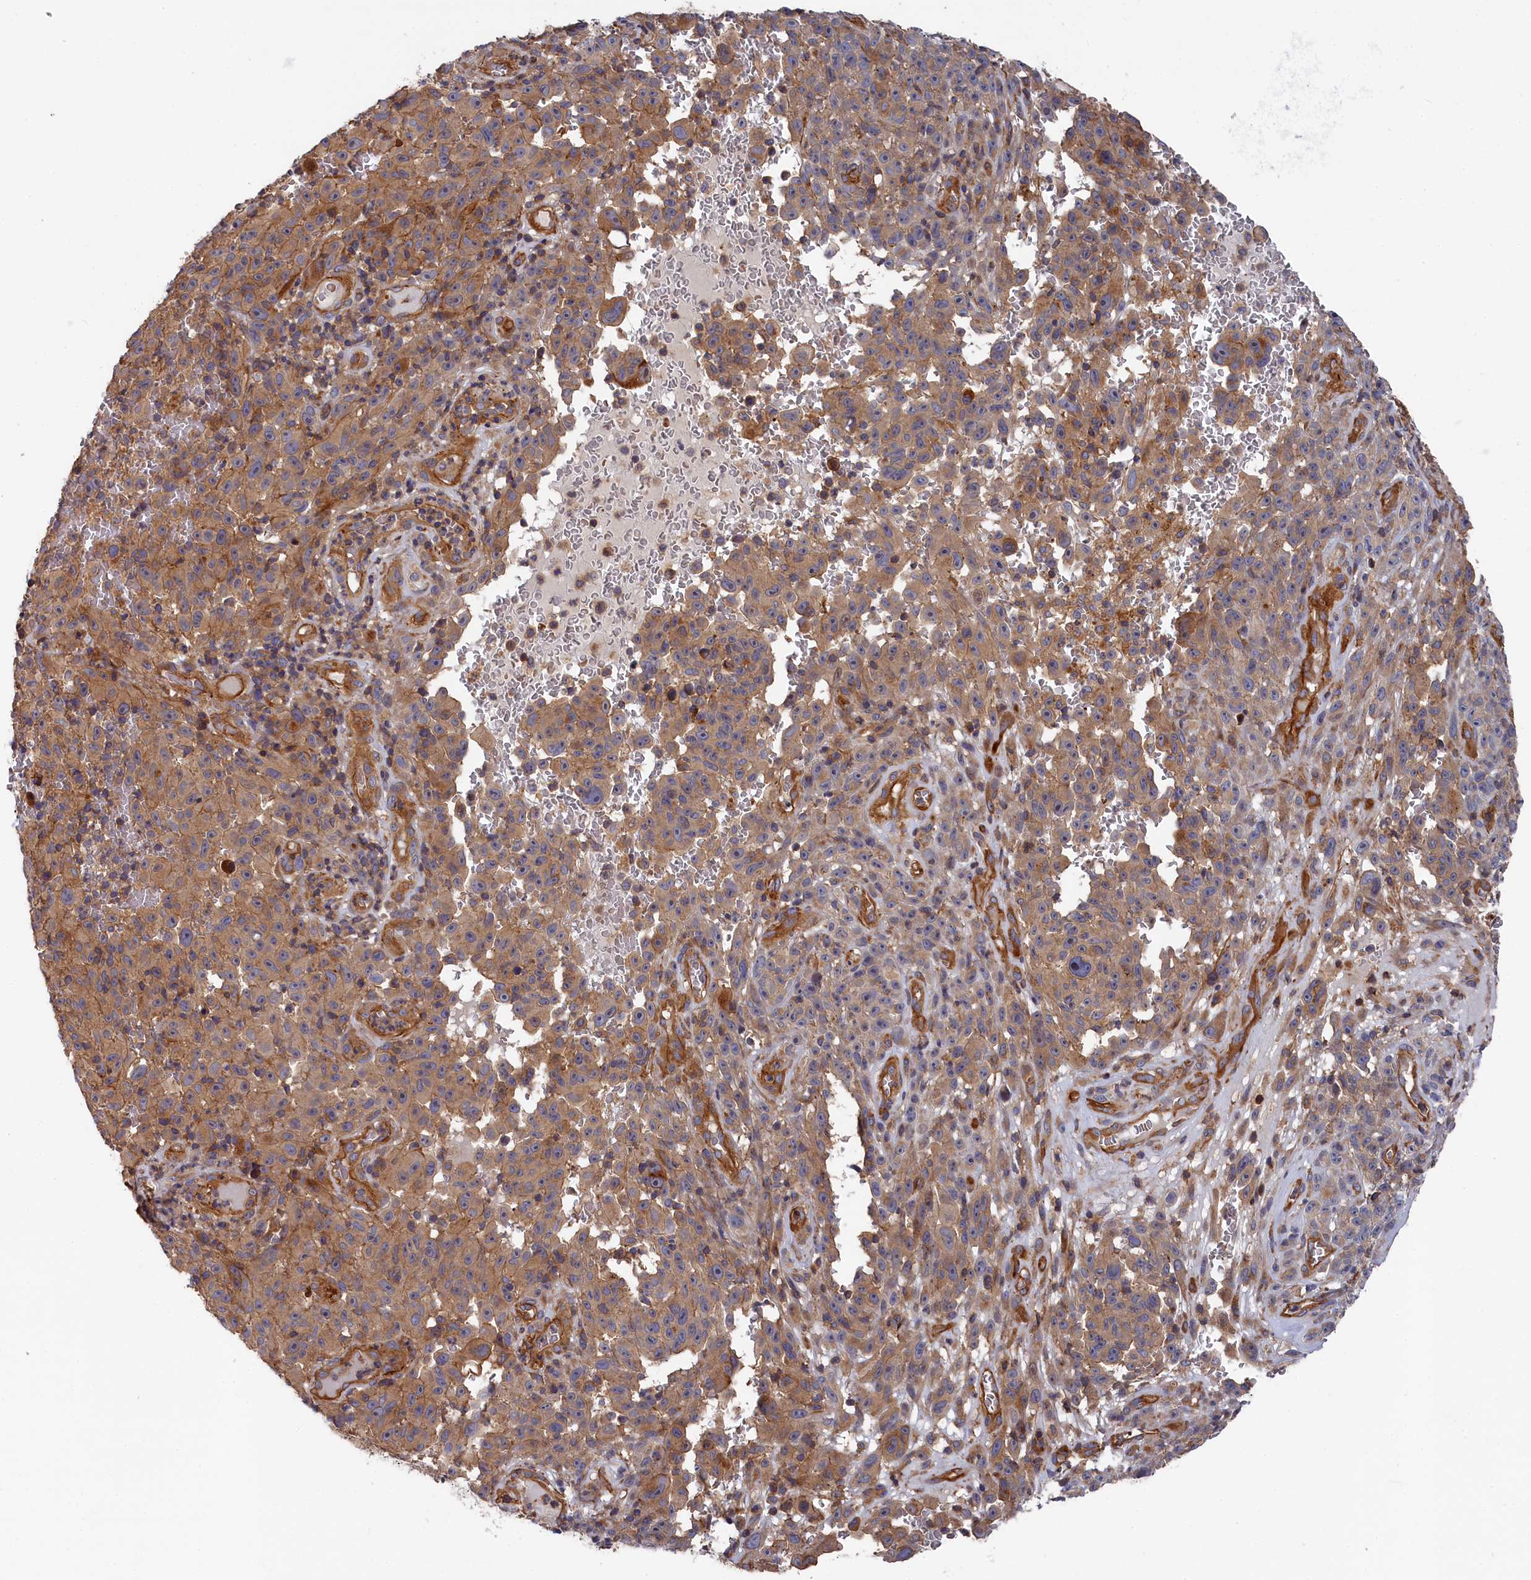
{"staining": {"intensity": "moderate", "quantity": ">75%", "location": "cytoplasmic/membranous"}, "tissue": "melanoma", "cell_type": "Tumor cells", "image_type": "cancer", "snomed": [{"axis": "morphology", "description": "Malignant melanoma, NOS"}, {"axis": "topography", "description": "Skin"}], "caption": "A high-resolution photomicrograph shows immunohistochemistry staining of melanoma, which displays moderate cytoplasmic/membranous staining in about >75% of tumor cells.", "gene": "LDHD", "patient": {"sex": "female", "age": 82}}